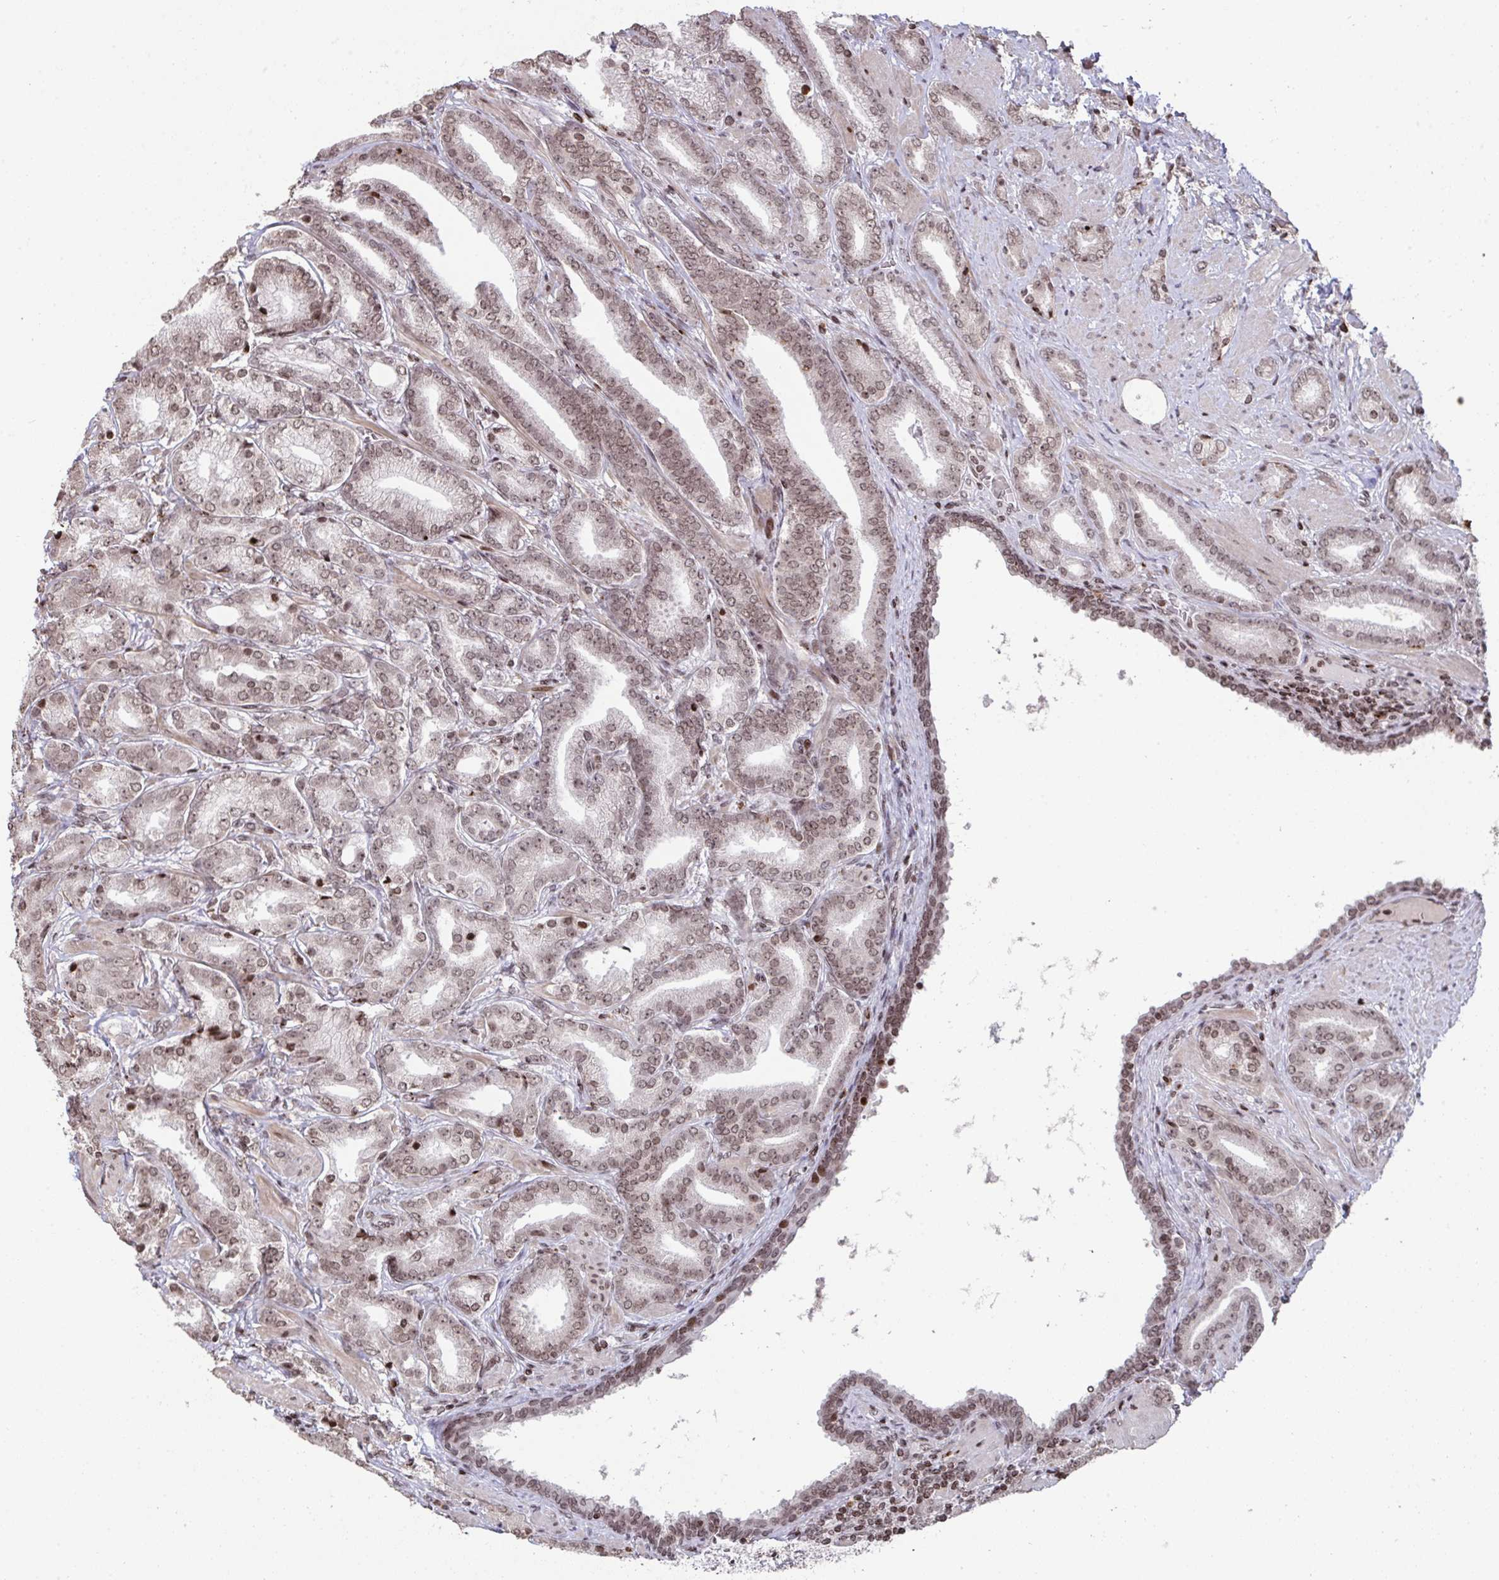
{"staining": {"intensity": "weak", "quantity": ">75%", "location": "nuclear"}, "tissue": "prostate cancer", "cell_type": "Tumor cells", "image_type": "cancer", "snomed": [{"axis": "morphology", "description": "Adenocarcinoma, High grade"}, {"axis": "topography", "description": "Prostate"}], "caption": "IHC staining of prostate cancer (high-grade adenocarcinoma), which shows low levels of weak nuclear staining in about >75% of tumor cells indicating weak nuclear protein positivity. The staining was performed using DAB (brown) for protein detection and nuclei were counterstained in hematoxylin (blue).", "gene": "NIP7", "patient": {"sex": "male", "age": 56}}